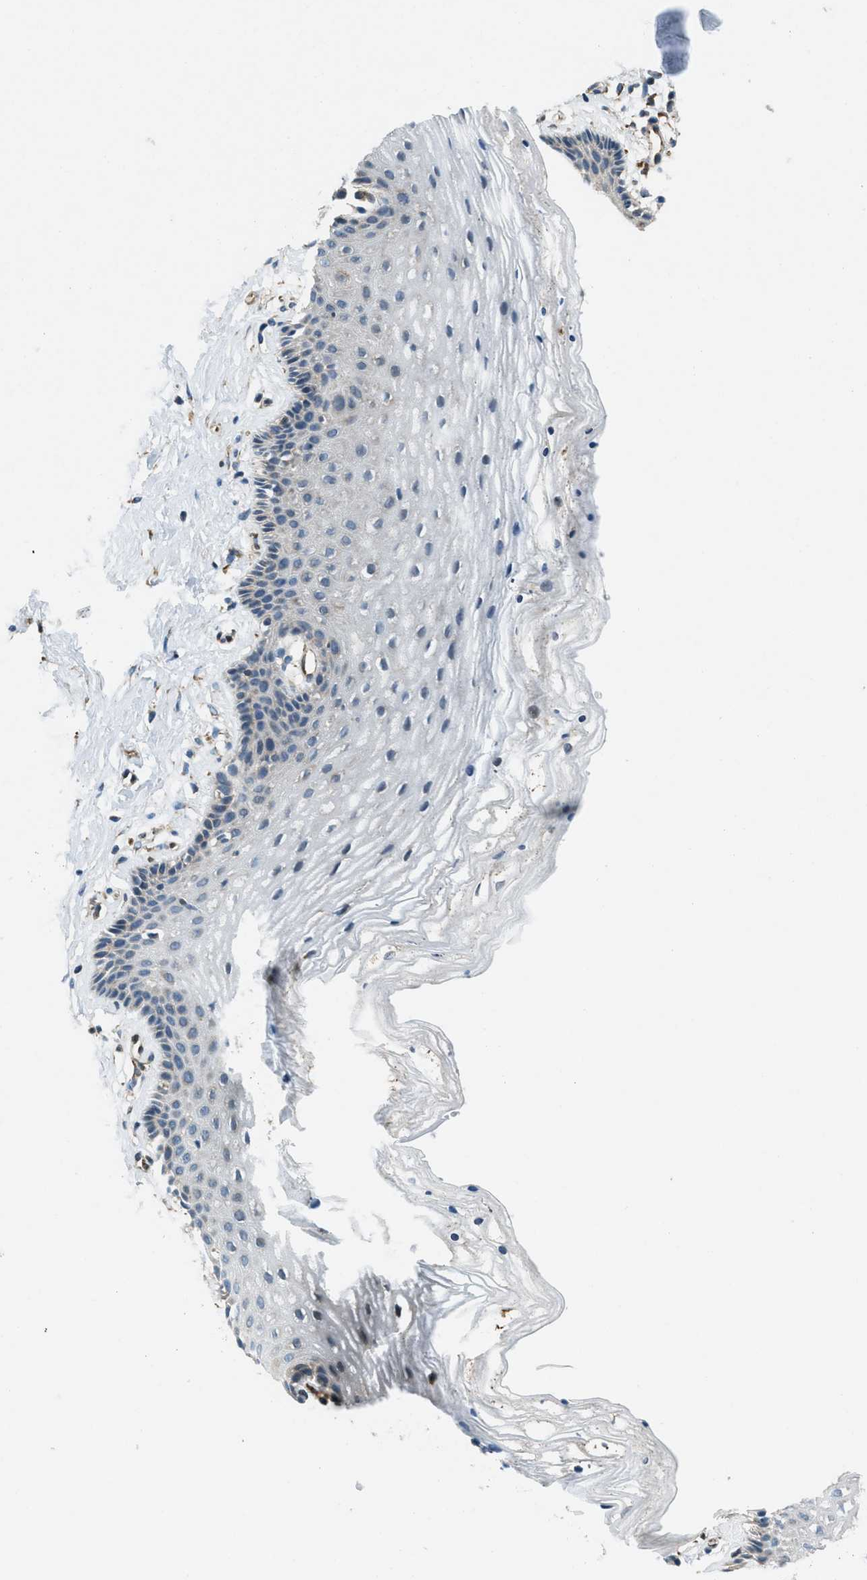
{"staining": {"intensity": "negative", "quantity": "none", "location": "none"}, "tissue": "vagina", "cell_type": "Squamous epithelial cells", "image_type": "normal", "snomed": [{"axis": "morphology", "description": "Normal tissue, NOS"}, {"axis": "topography", "description": "Vagina"}], "caption": "This is an immunohistochemistry photomicrograph of unremarkable human vagina. There is no expression in squamous epithelial cells.", "gene": "GIMAP8", "patient": {"sex": "female", "age": 32}}